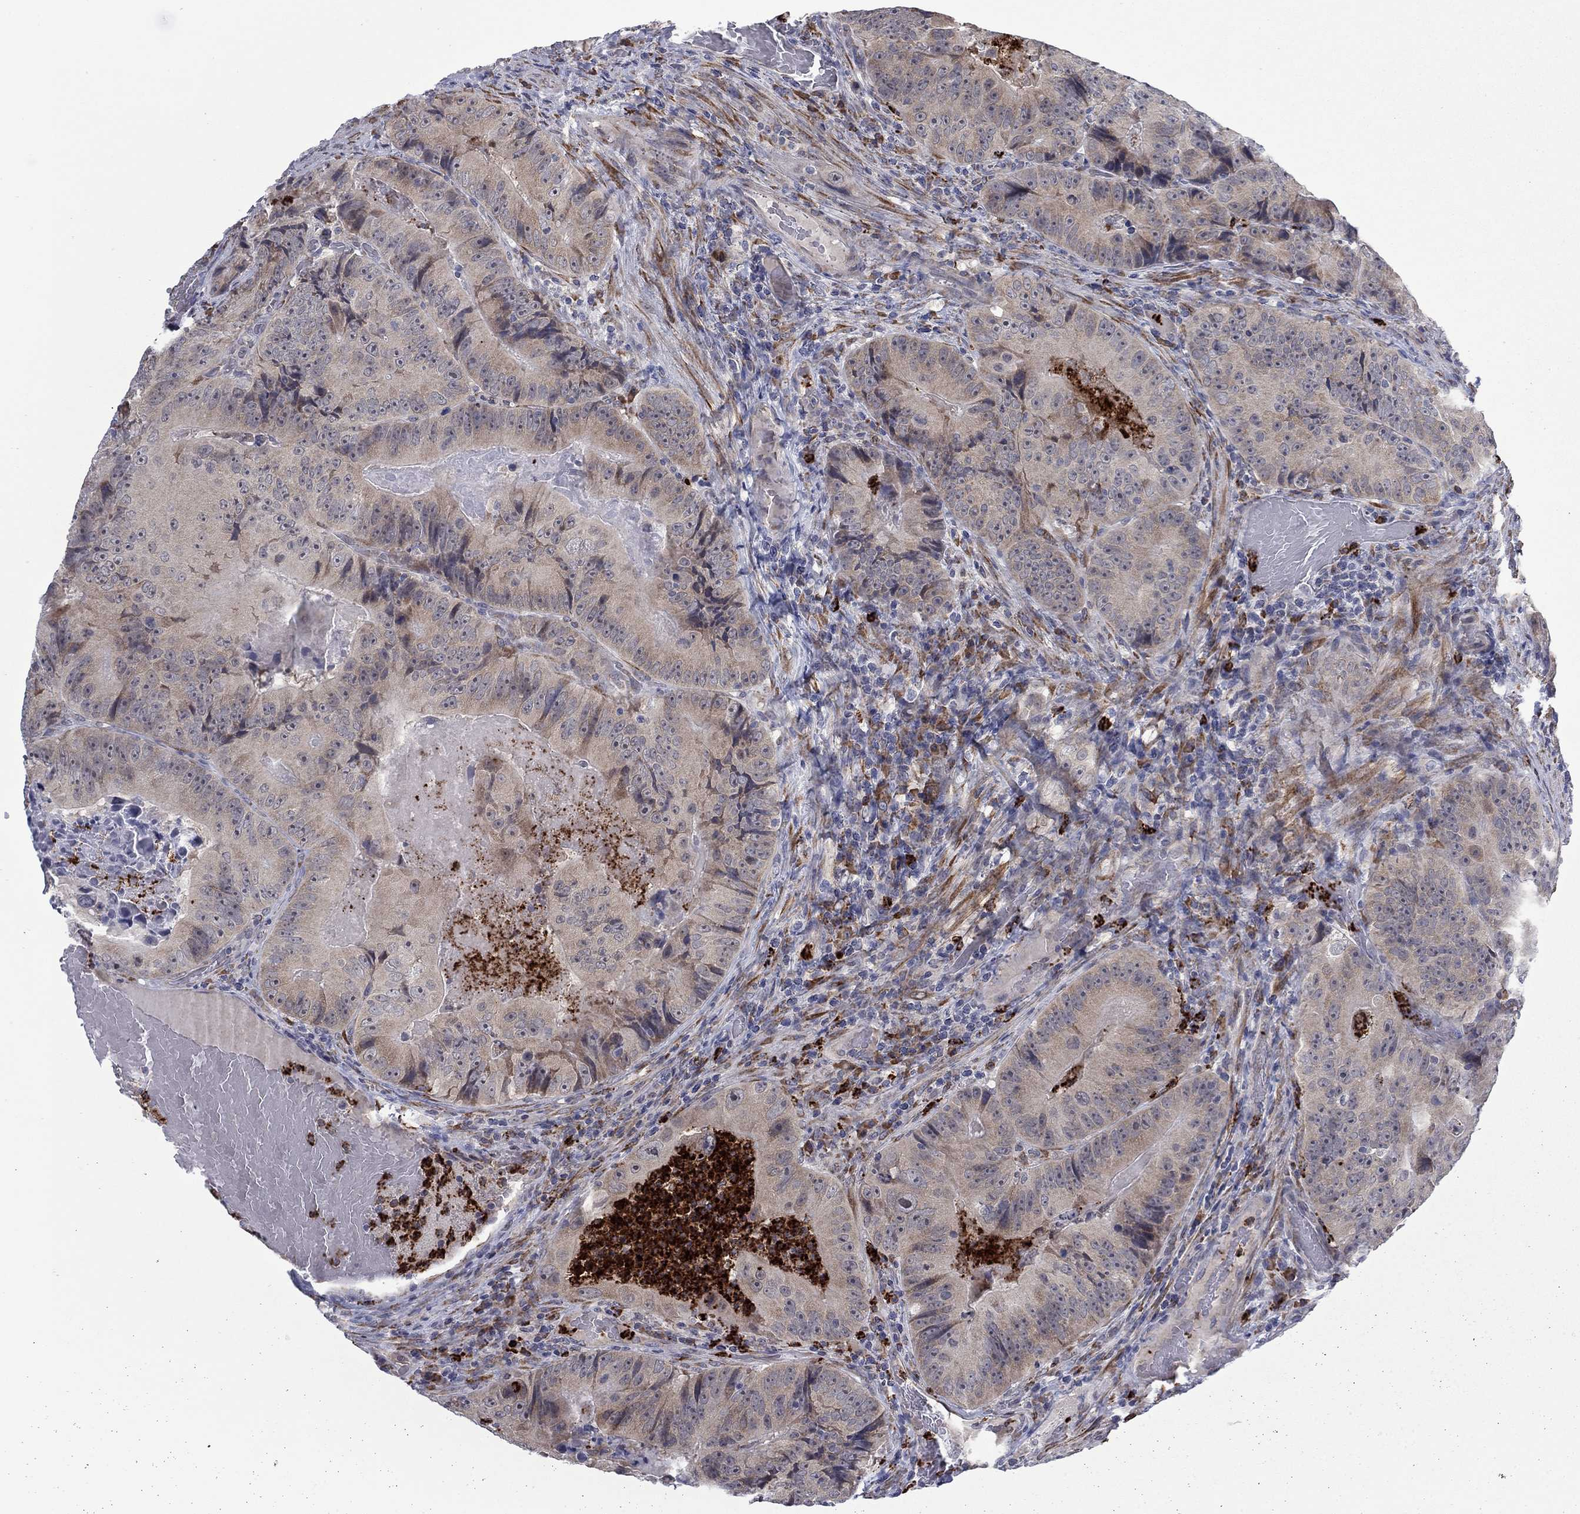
{"staining": {"intensity": "weak", "quantity": "25%-75%", "location": "cytoplasmic/membranous"}, "tissue": "colorectal cancer", "cell_type": "Tumor cells", "image_type": "cancer", "snomed": [{"axis": "morphology", "description": "Adenocarcinoma, NOS"}, {"axis": "topography", "description": "Colon"}], "caption": "Colorectal adenocarcinoma stained for a protein (brown) displays weak cytoplasmic/membranous positive expression in approximately 25%-75% of tumor cells.", "gene": "MTRFR", "patient": {"sex": "female", "age": 86}}